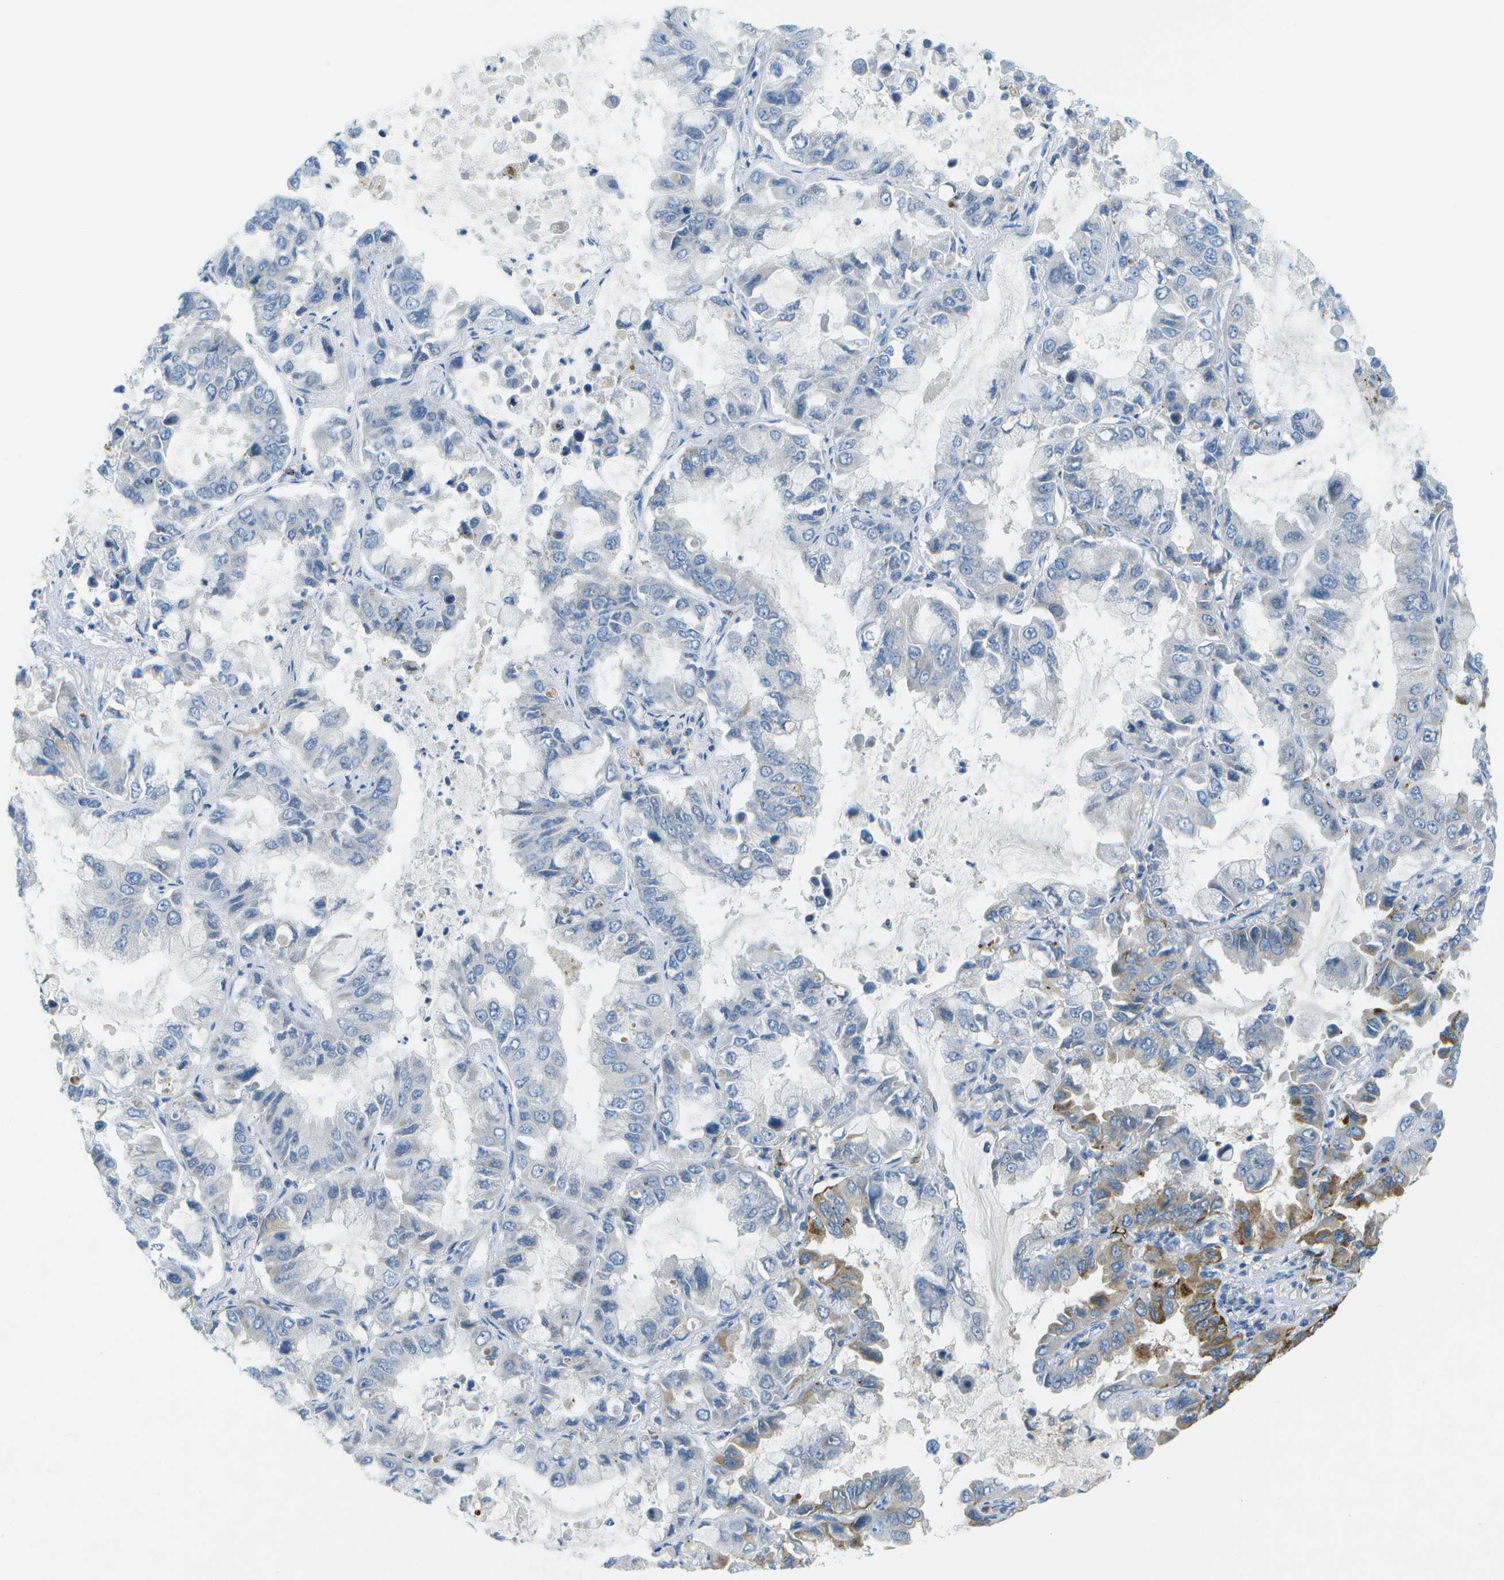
{"staining": {"intensity": "moderate", "quantity": "<25%", "location": "cytoplasmic/membranous"}, "tissue": "lung cancer", "cell_type": "Tumor cells", "image_type": "cancer", "snomed": [{"axis": "morphology", "description": "Adenocarcinoma, NOS"}, {"axis": "topography", "description": "Lung"}], "caption": "Immunohistochemical staining of lung cancer (adenocarcinoma) displays low levels of moderate cytoplasmic/membranous protein staining in approximately <25% of tumor cells.", "gene": "CDH23", "patient": {"sex": "male", "age": 64}}